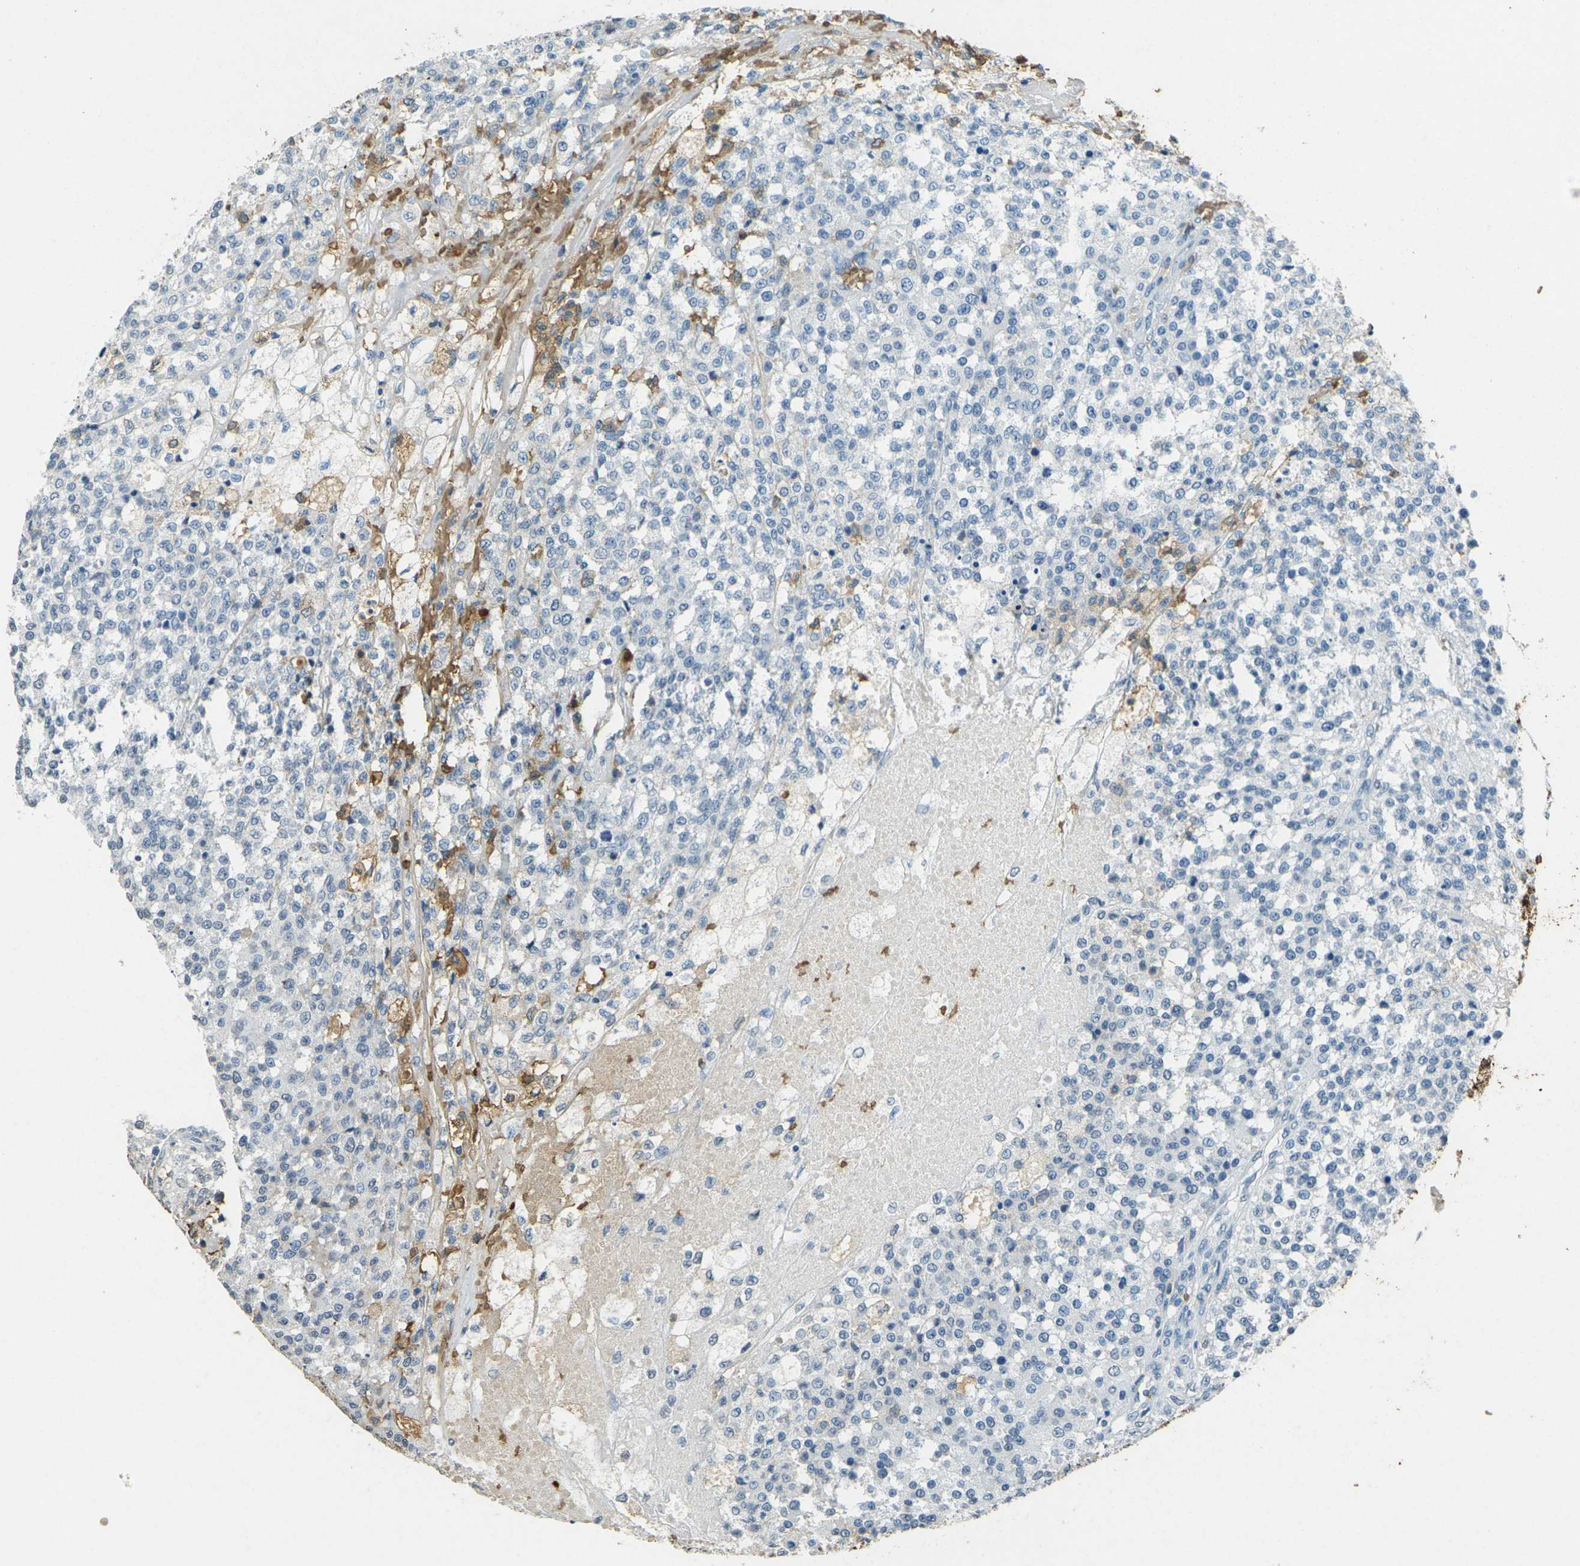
{"staining": {"intensity": "negative", "quantity": "none", "location": "none"}, "tissue": "testis cancer", "cell_type": "Tumor cells", "image_type": "cancer", "snomed": [{"axis": "morphology", "description": "Seminoma, NOS"}, {"axis": "topography", "description": "Testis"}], "caption": "There is no significant staining in tumor cells of testis cancer (seminoma).", "gene": "HBB", "patient": {"sex": "male", "age": 59}}